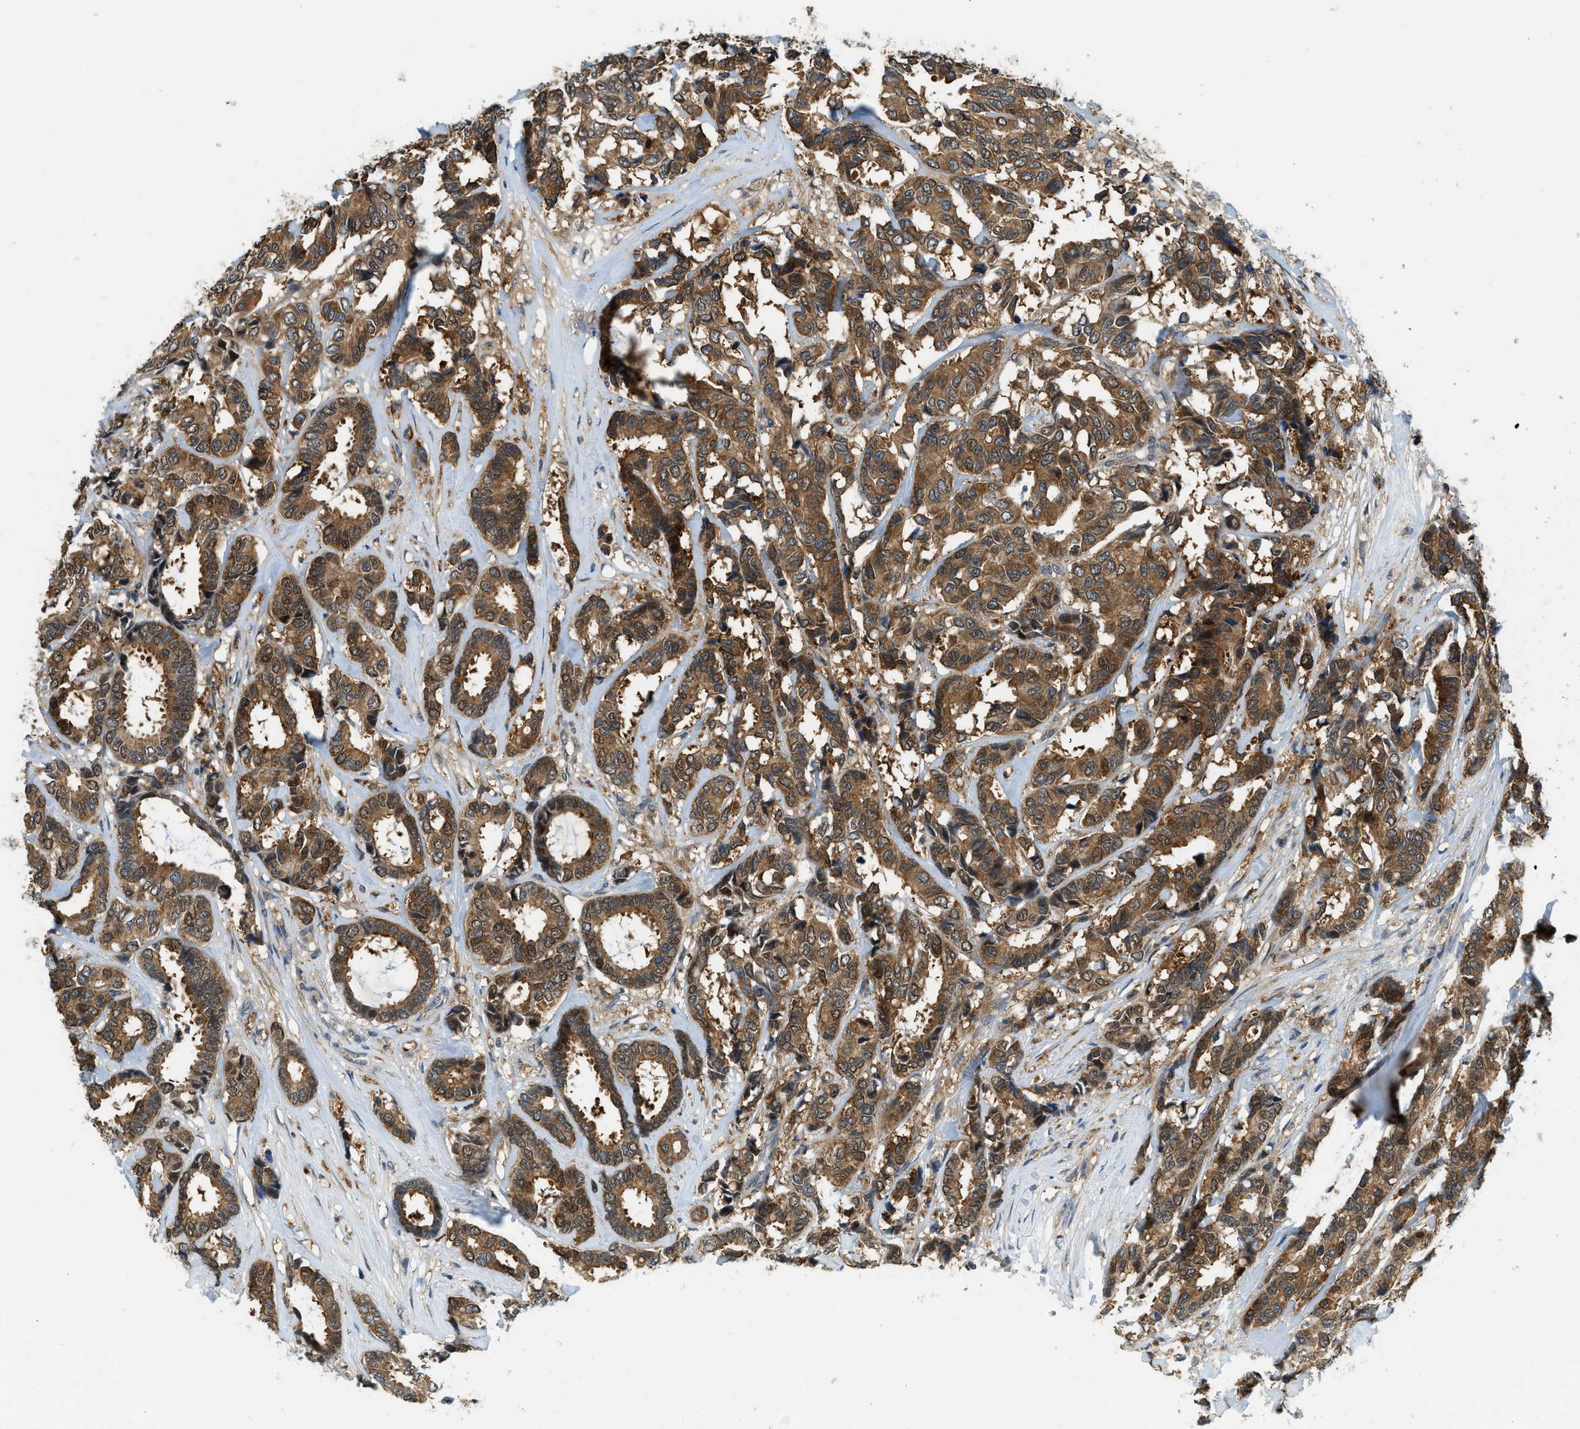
{"staining": {"intensity": "moderate", "quantity": ">75%", "location": "cytoplasmic/membranous,nuclear"}, "tissue": "breast cancer", "cell_type": "Tumor cells", "image_type": "cancer", "snomed": [{"axis": "morphology", "description": "Duct carcinoma"}, {"axis": "topography", "description": "Breast"}], "caption": "A histopathology image showing moderate cytoplasmic/membranous and nuclear positivity in about >75% of tumor cells in intraductal carcinoma (breast), as visualized by brown immunohistochemical staining.", "gene": "GMPPB", "patient": {"sex": "female", "age": 87}}